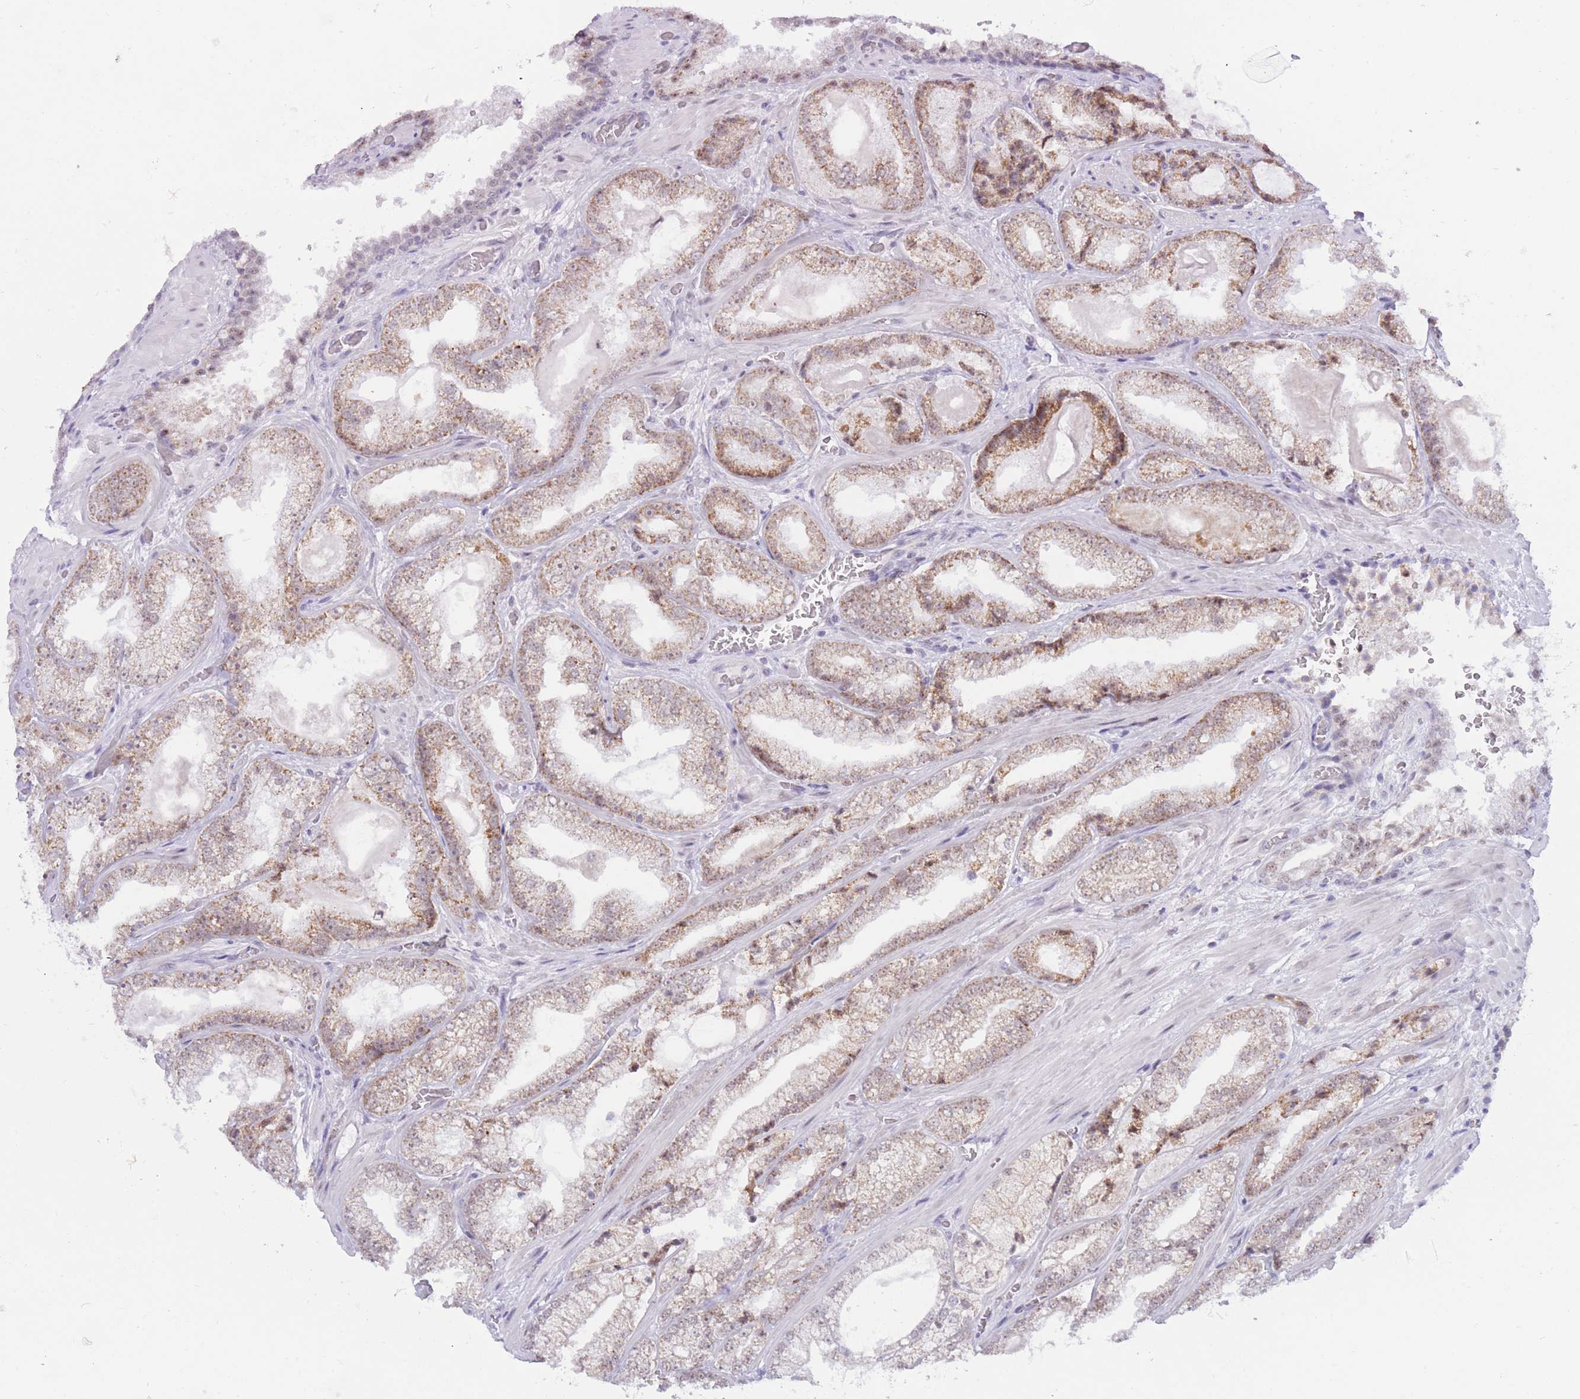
{"staining": {"intensity": "moderate", "quantity": "25%-75%", "location": "cytoplasmic/membranous"}, "tissue": "prostate cancer", "cell_type": "Tumor cells", "image_type": "cancer", "snomed": [{"axis": "morphology", "description": "Adenocarcinoma, Low grade"}, {"axis": "topography", "description": "Prostate"}], "caption": "Prostate cancer (low-grade adenocarcinoma) tissue exhibits moderate cytoplasmic/membranous expression in about 25%-75% of tumor cells, visualized by immunohistochemistry.", "gene": "CYP2B6", "patient": {"sex": "male", "age": 57}}